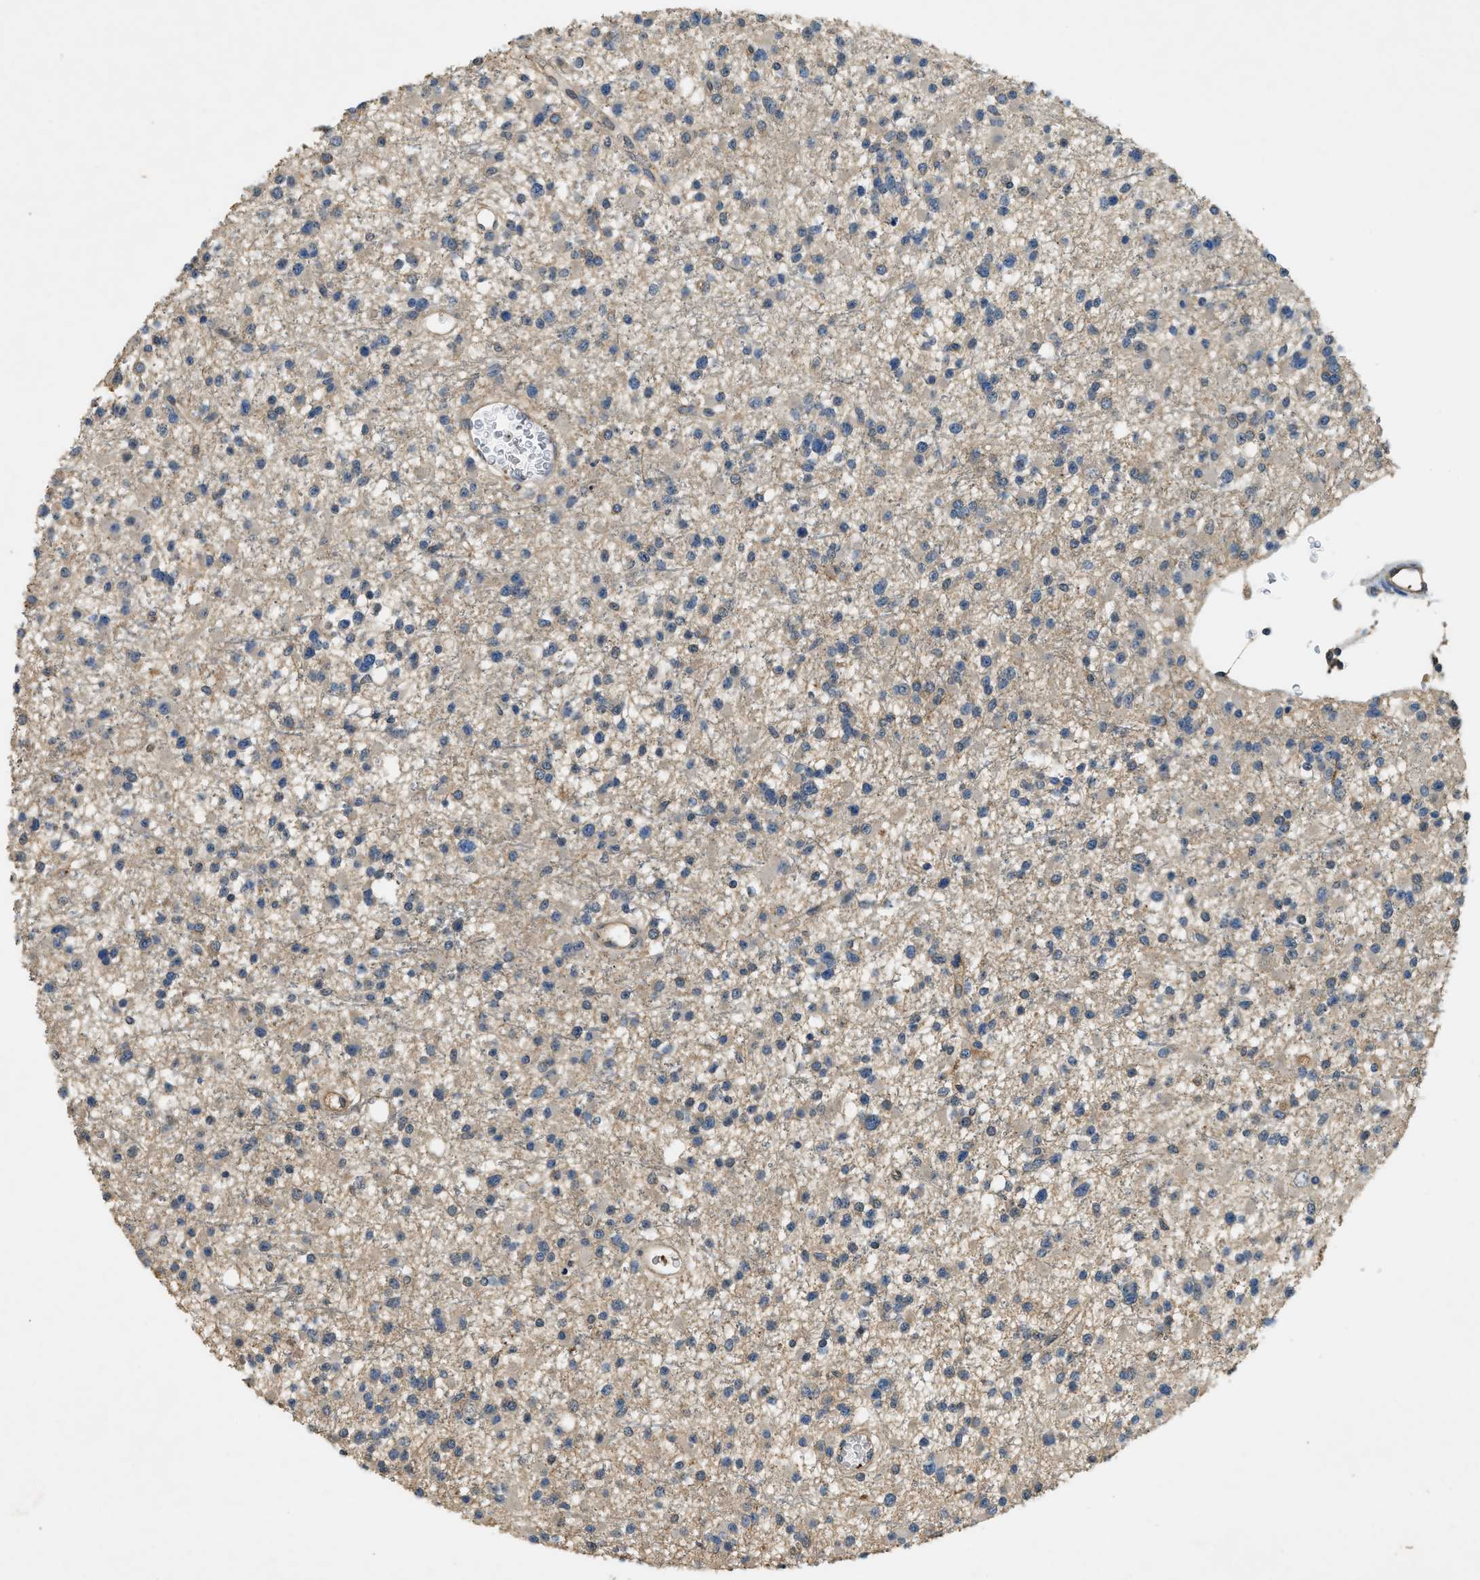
{"staining": {"intensity": "weak", "quantity": "<25%", "location": "cytoplasmic/membranous"}, "tissue": "glioma", "cell_type": "Tumor cells", "image_type": "cancer", "snomed": [{"axis": "morphology", "description": "Glioma, malignant, Low grade"}, {"axis": "topography", "description": "Brain"}], "caption": "A high-resolution histopathology image shows immunohistochemistry (IHC) staining of glioma, which shows no significant staining in tumor cells.", "gene": "CFLAR", "patient": {"sex": "female", "age": 22}}